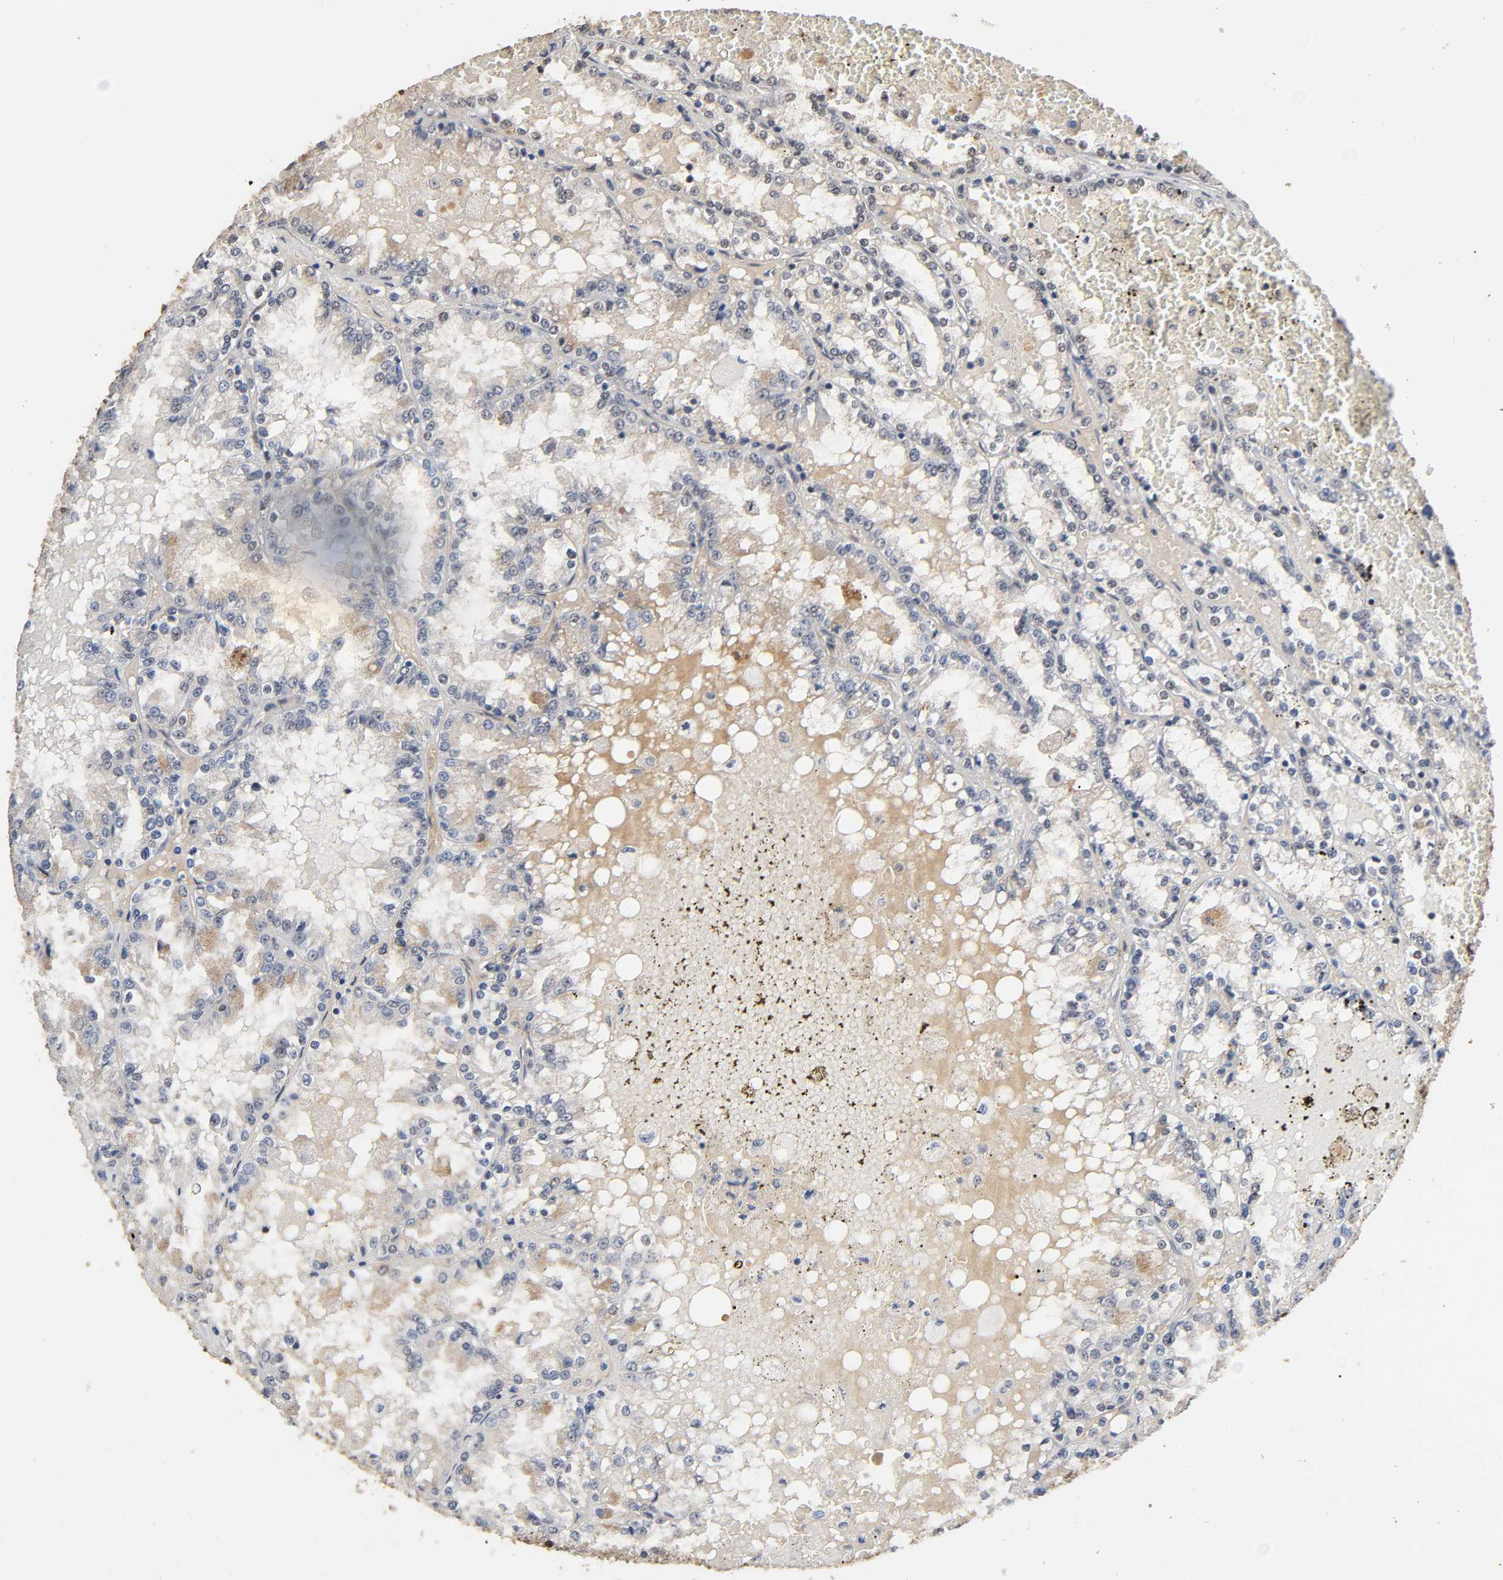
{"staining": {"intensity": "weak", "quantity": "<25%", "location": "cytoplasmic/membranous"}, "tissue": "renal cancer", "cell_type": "Tumor cells", "image_type": "cancer", "snomed": [{"axis": "morphology", "description": "Adenocarcinoma, NOS"}, {"axis": "topography", "description": "Kidney"}], "caption": "Tumor cells show no significant protein positivity in adenocarcinoma (renal).", "gene": "ZNF384", "patient": {"sex": "female", "age": 56}}